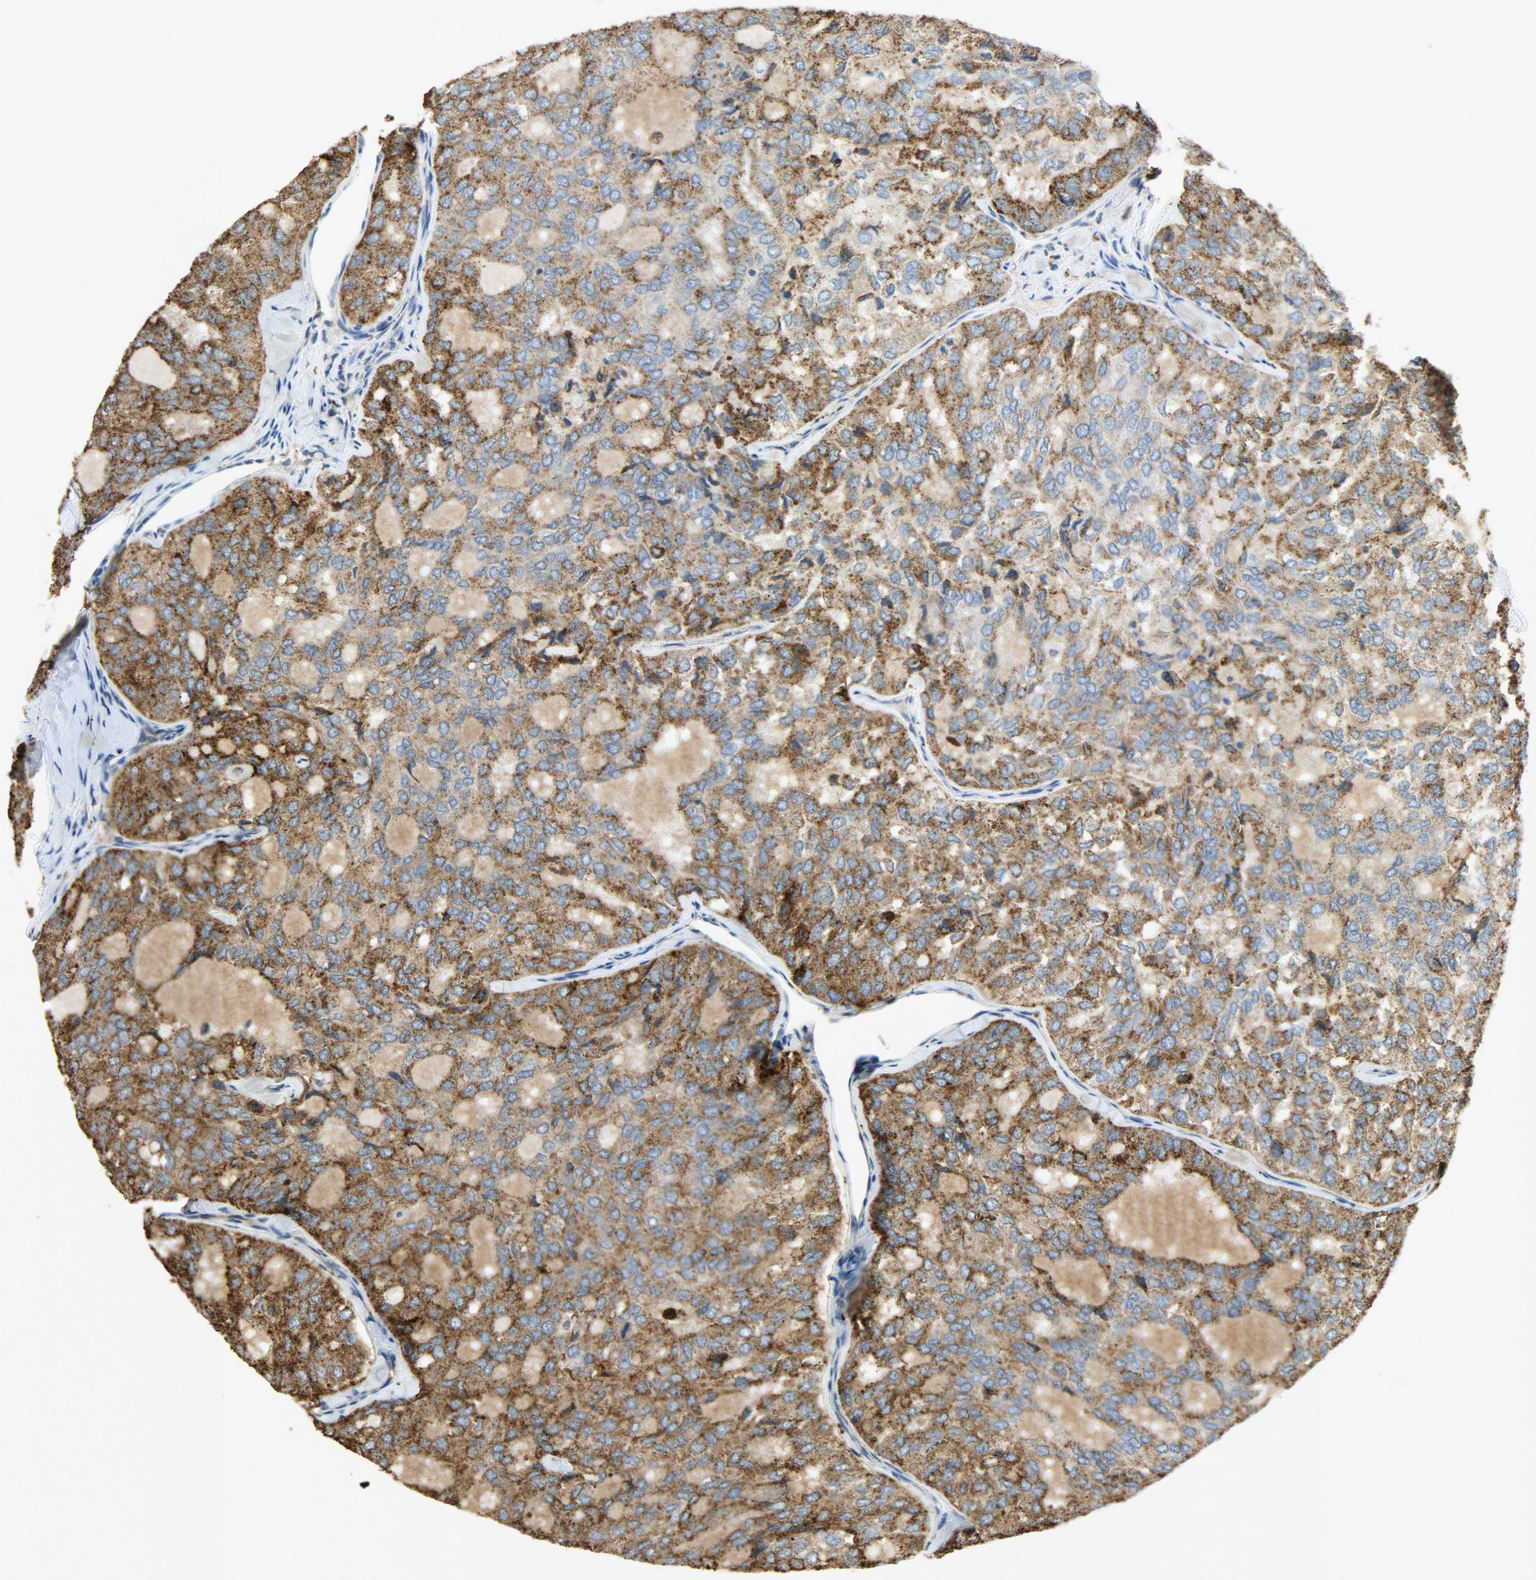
{"staining": {"intensity": "strong", "quantity": ">75%", "location": "cytoplasmic/membranous"}, "tissue": "thyroid cancer", "cell_type": "Tumor cells", "image_type": "cancer", "snomed": [{"axis": "morphology", "description": "Follicular adenoma carcinoma, NOS"}, {"axis": "topography", "description": "Thyroid gland"}], "caption": "Immunohistochemical staining of human follicular adenoma carcinoma (thyroid) displays high levels of strong cytoplasmic/membranous expression in approximately >75% of tumor cells.", "gene": "GIT2", "patient": {"sex": "male", "age": 75}}